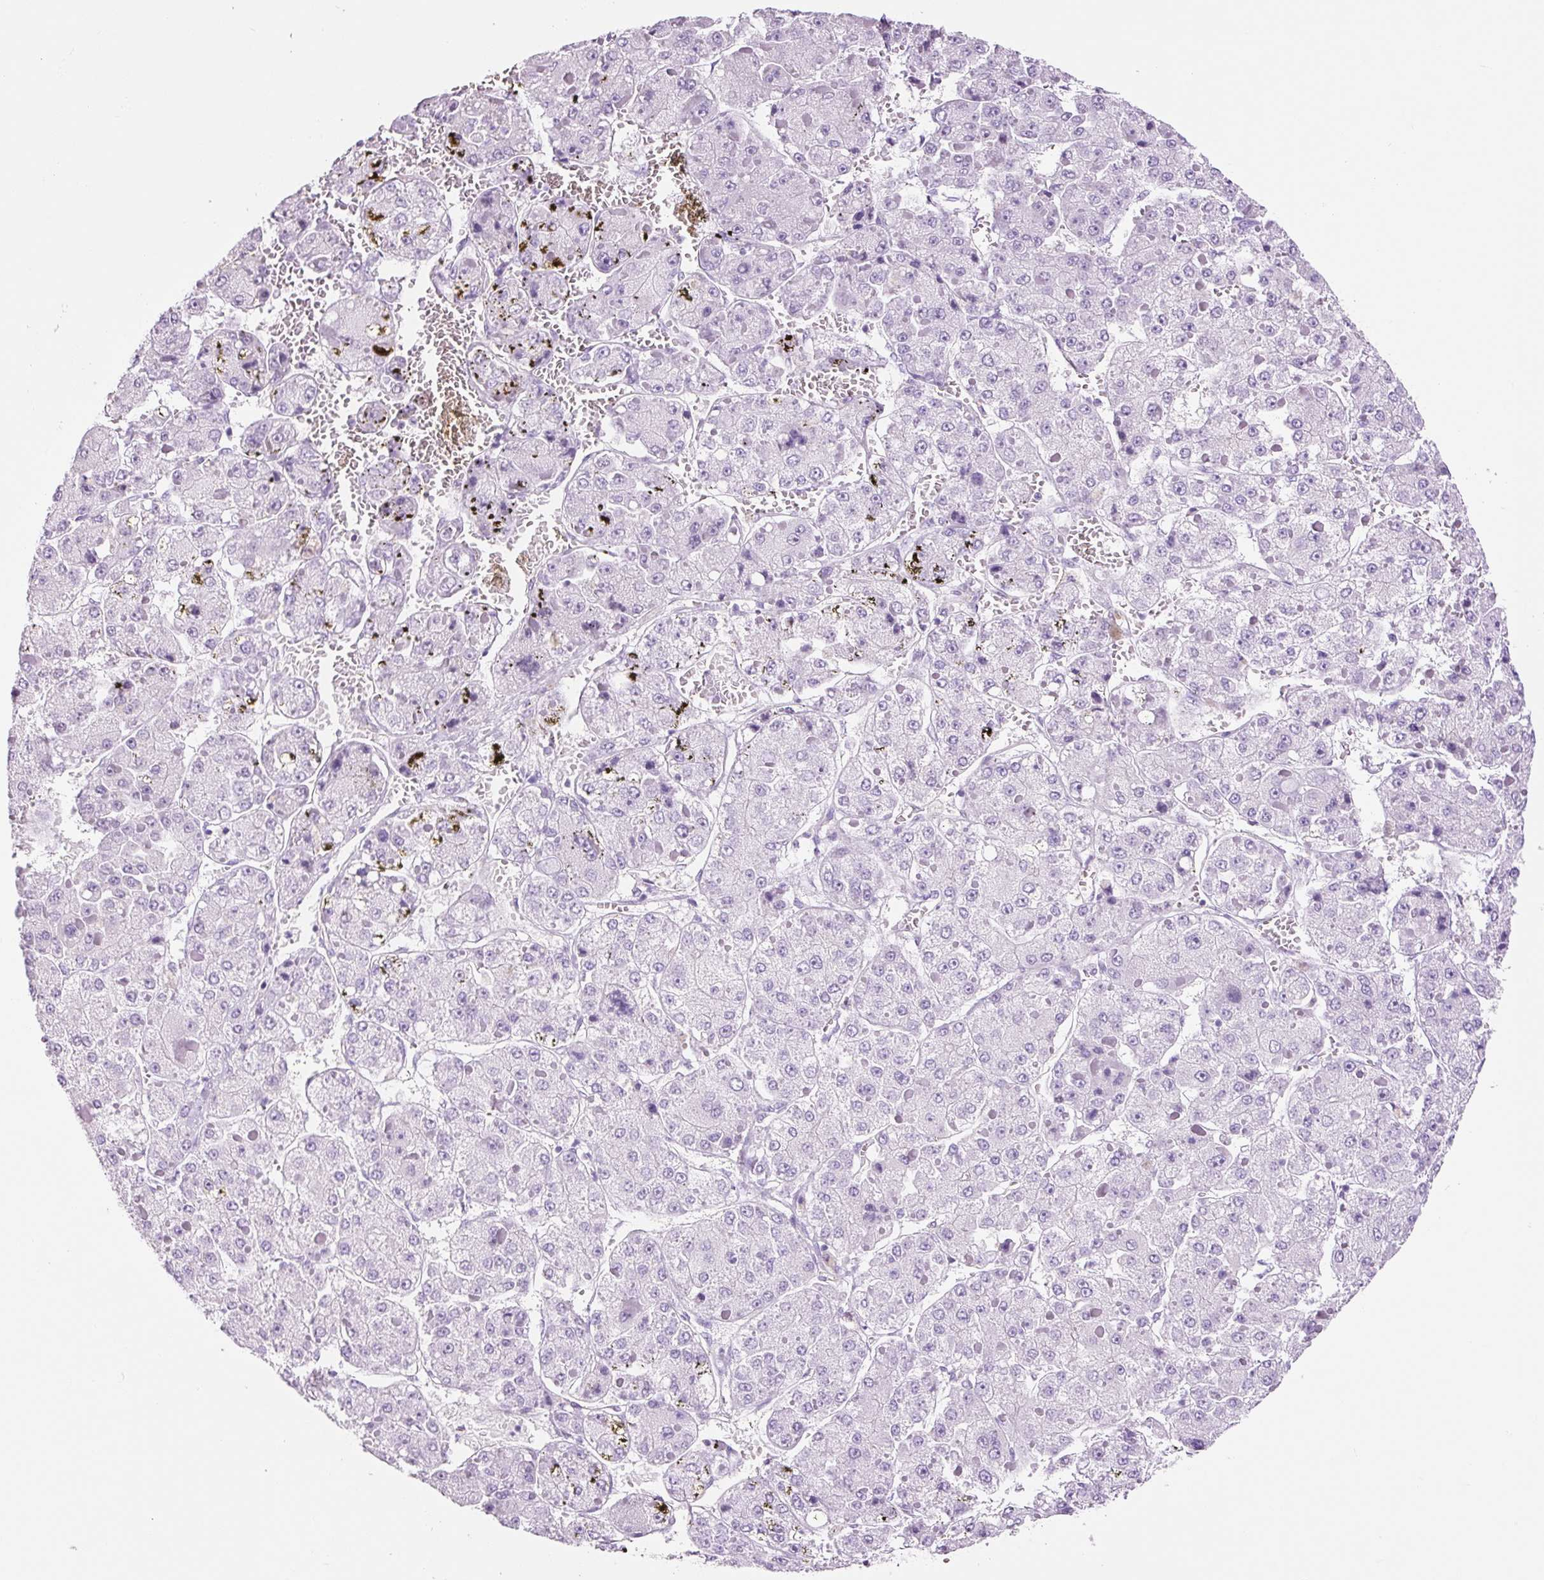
{"staining": {"intensity": "negative", "quantity": "none", "location": "none"}, "tissue": "liver cancer", "cell_type": "Tumor cells", "image_type": "cancer", "snomed": [{"axis": "morphology", "description": "Carcinoma, Hepatocellular, NOS"}, {"axis": "topography", "description": "Liver"}], "caption": "High power microscopy micrograph of an immunohistochemistry image of liver hepatocellular carcinoma, revealing no significant staining in tumor cells.", "gene": "ADSS1", "patient": {"sex": "female", "age": 73}}